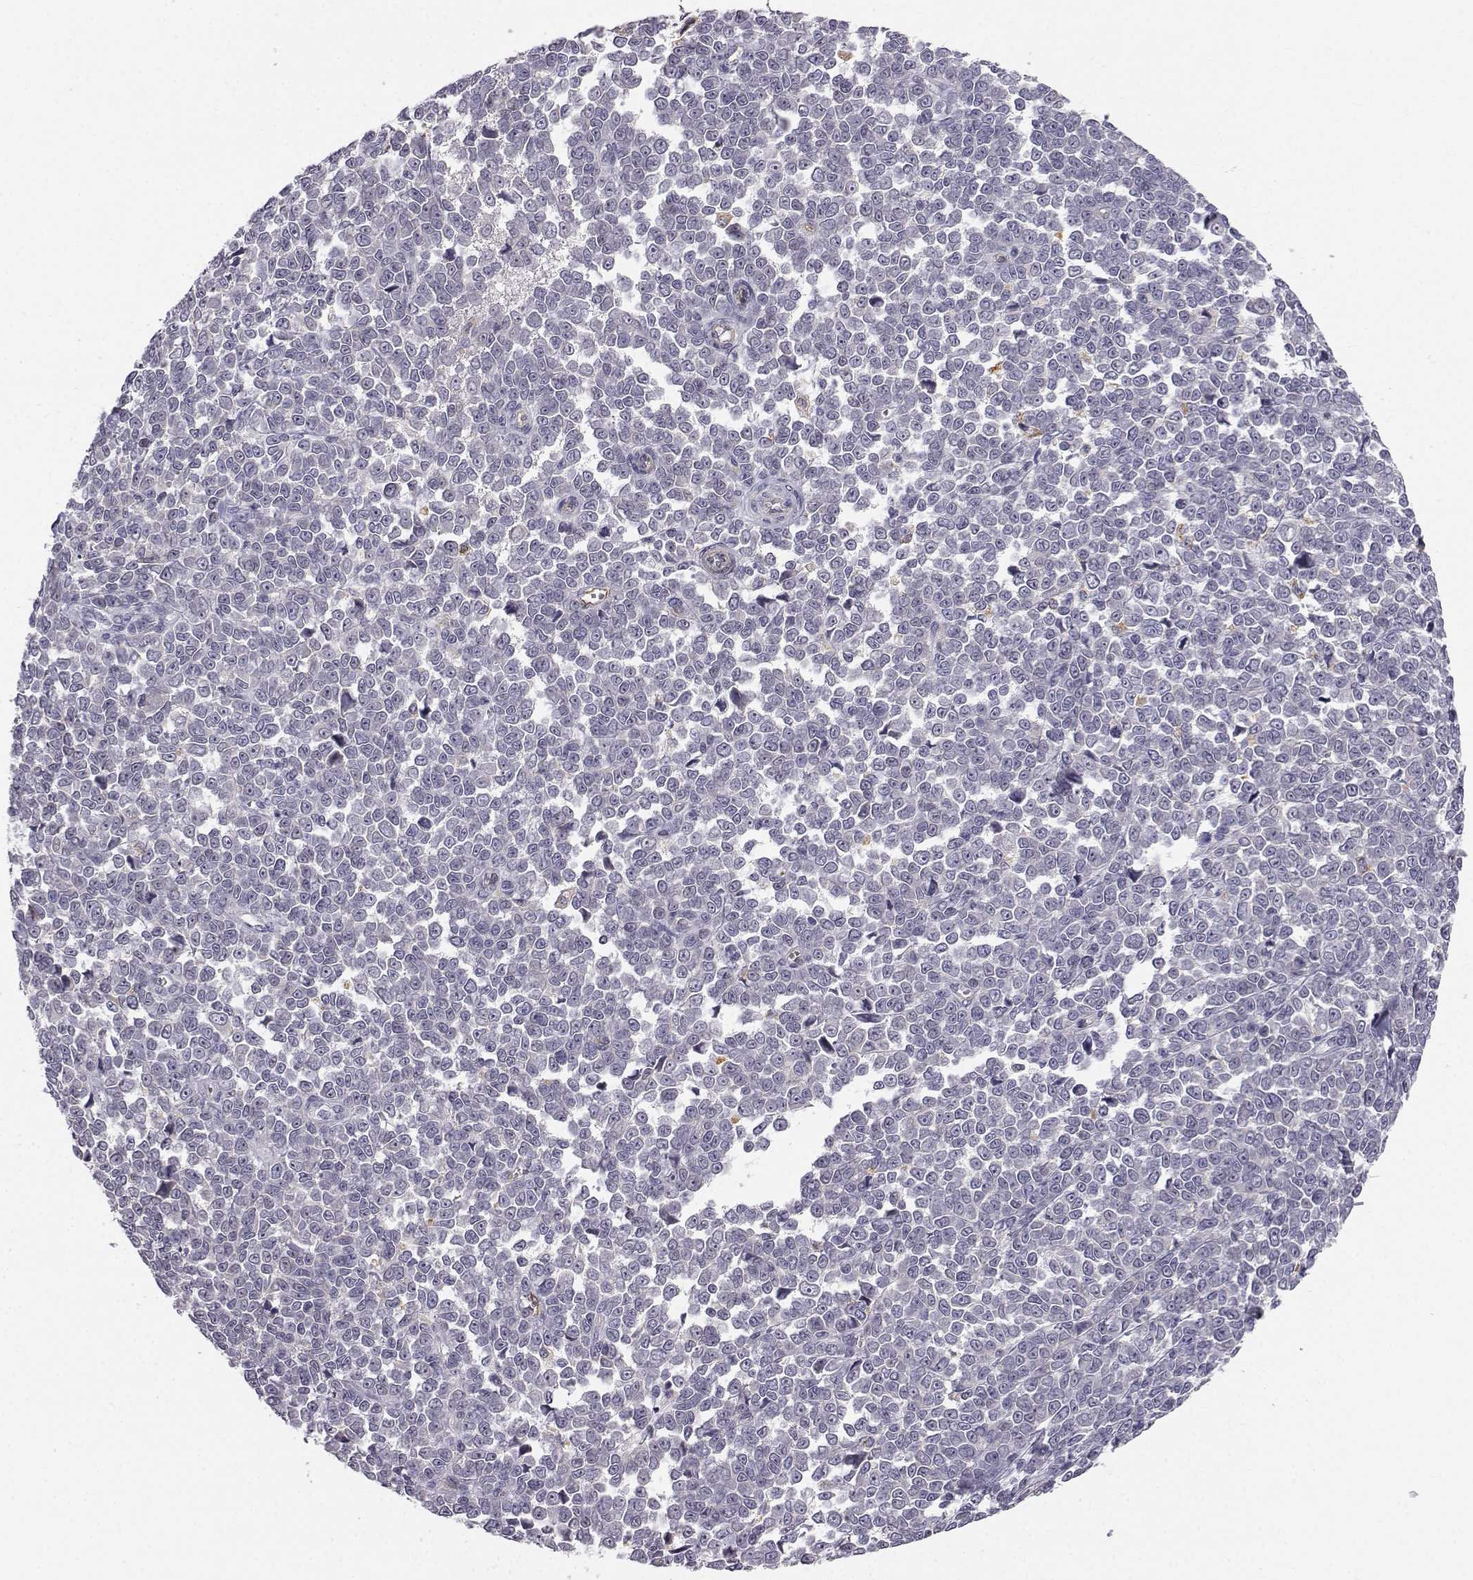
{"staining": {"intensity": "negative", "quantity": "none", "location": "none"}, "tissue": "melanoma", "cell_type": "Tumor cells", "image_type": "cancer", "snomed": [{"axis": "morphology", "description": "Malignant melanoma, NOS"}, {"axis": "topography", "description": "Skin"}], "caption": "This is an IHC image of human malignant melanoma. There is no expression in tumor cells.", "gene": "PGM5", "patient": {"sex": "female", "age": 95}}